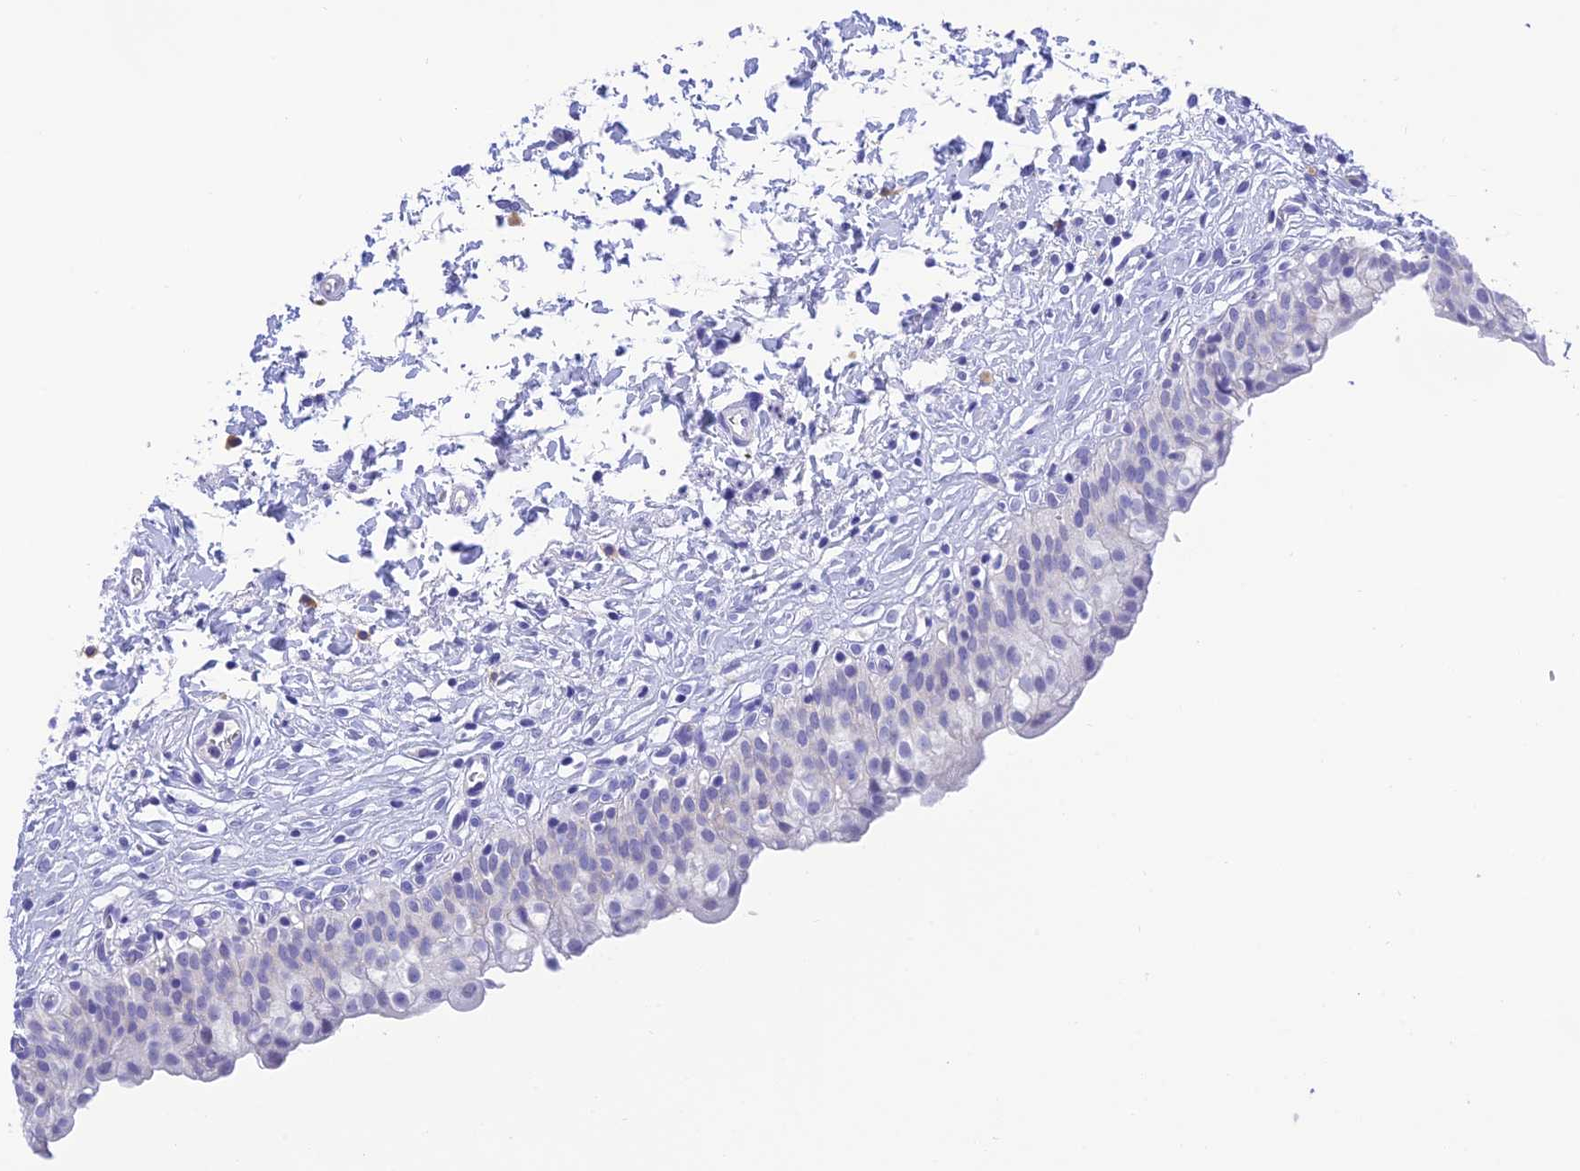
{"staining": {"intensity": "negative", "quantity": "none", "location": "none"}, "tissue": "urinary bladder", "cell_type": "Urothelial cells", "image_type": "normal", "snomed": [{"axis": "morphology", "description": "Normal tissue, NOS"}, {"axis": "topography", "description": "Urinary bladder"}], "caption": "High magnification brightfield microscopy of normal urinary bladder stained with DAB (brown) and counterstained with hematoxylin (blue): urothelial cells show no significant positivity.", "gene": "KDELR3", "patient": {"sex": "male", "age": 55}}